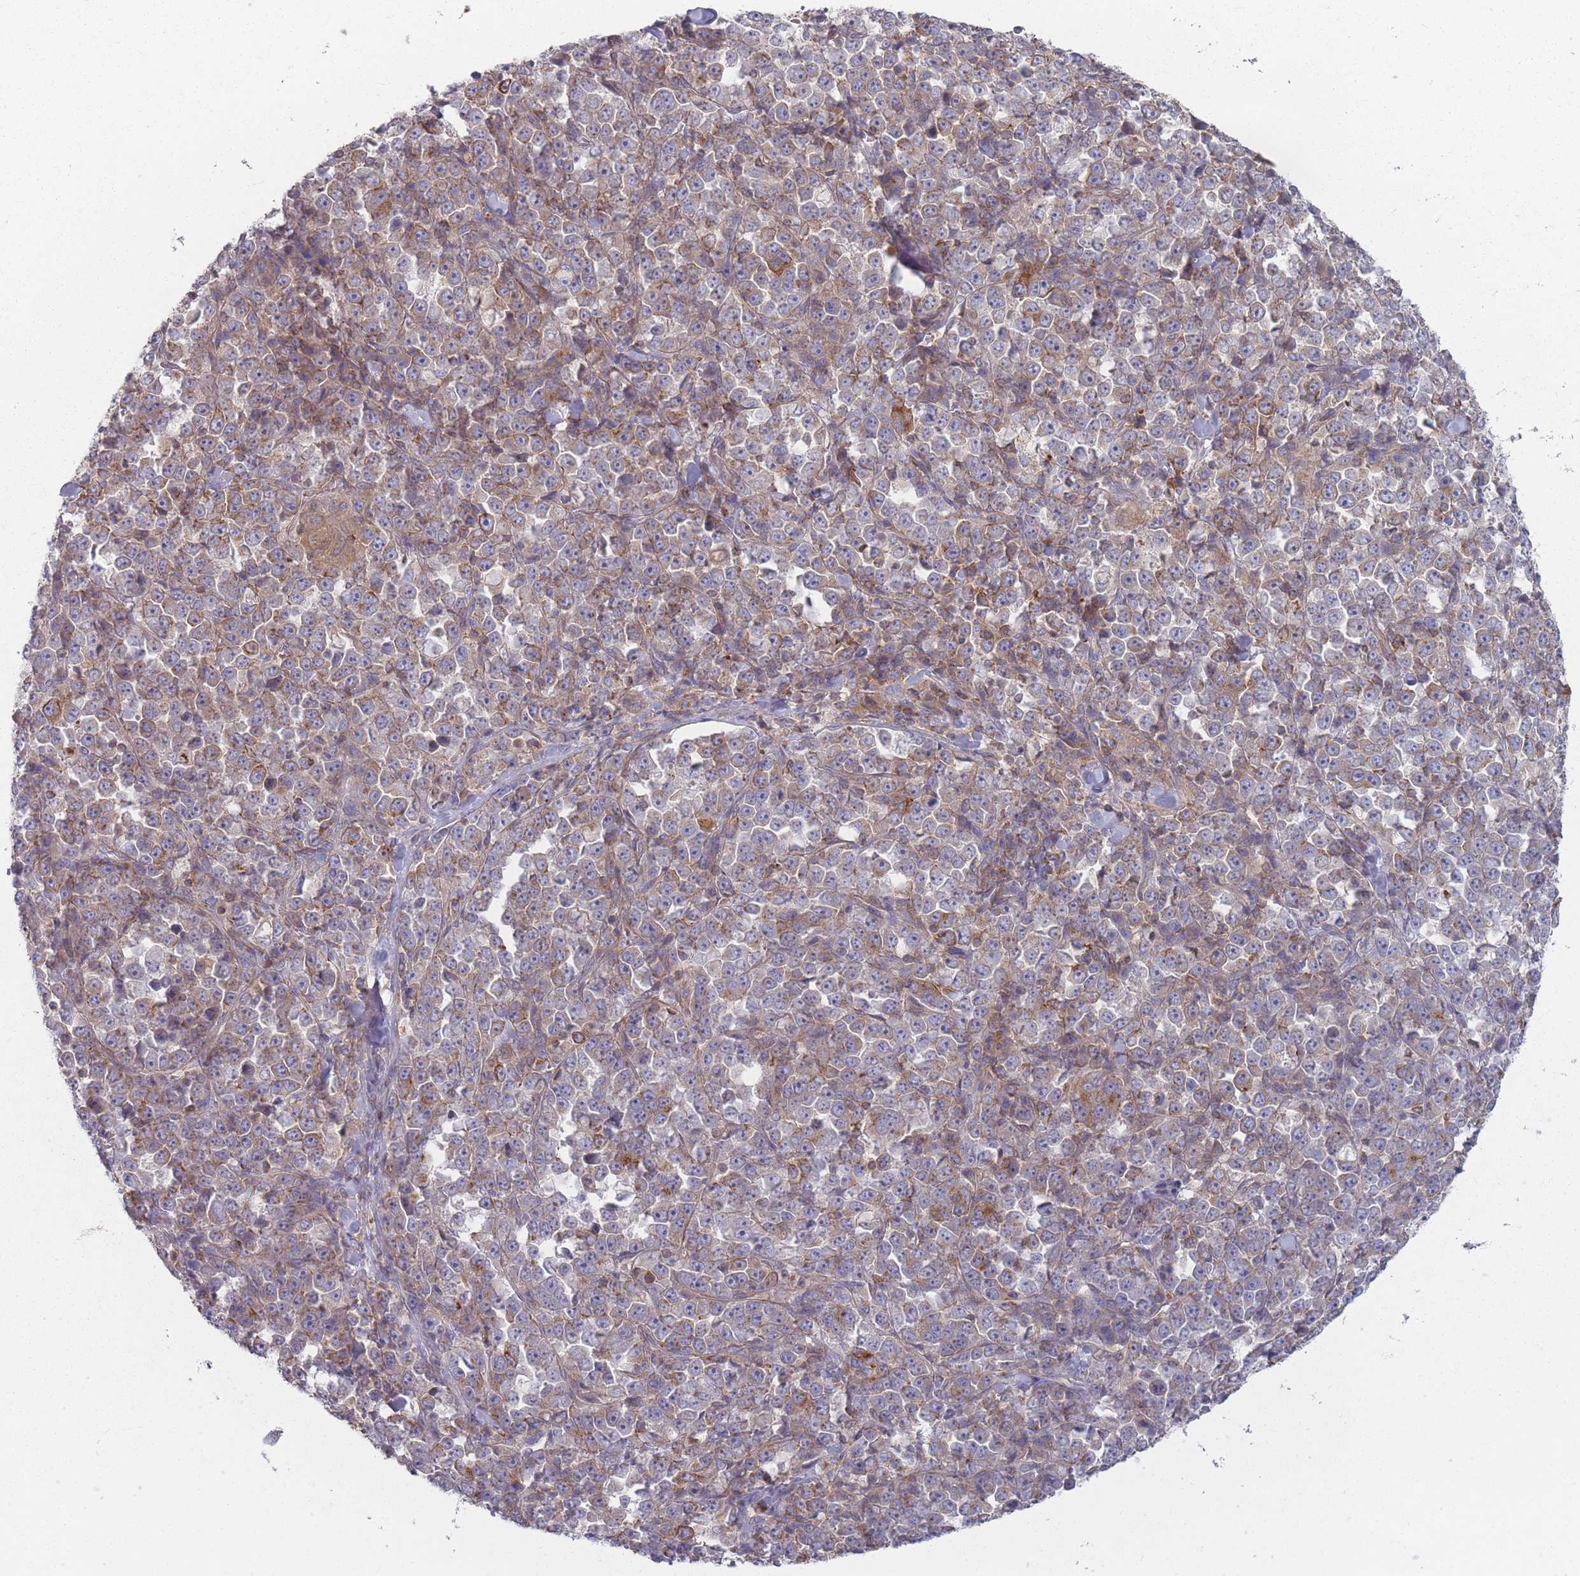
{"staining": {"intensity": "moderate", "quantity": ">75%", "location": "cytoplasmic/membranous"}, "tissue": "stomach cancer", "cell_type": "Tumor cells", "image_type": "cancer", "snomed": [{"axis": "morphology", "description": "Normal tissue, NOS"}, {"axis": "morphology", "description": "Adenocarcinoma, NOS"}, {"axis": "topography", "description": "Stomach, upper"}, {"axis": "topography", "description": "Stomach"}], "caption": "Immunohistochemistry (IHC) (DAB (3,3'-diaminobenzidine)) staining of human stomach adenocarcinoma exhibits moderate cytoplasmic/membranous protein expression in approximately >75% of tumor cells.", "gene": "HSBP1L1", "patient": {"sex": "male", "age": 59}}